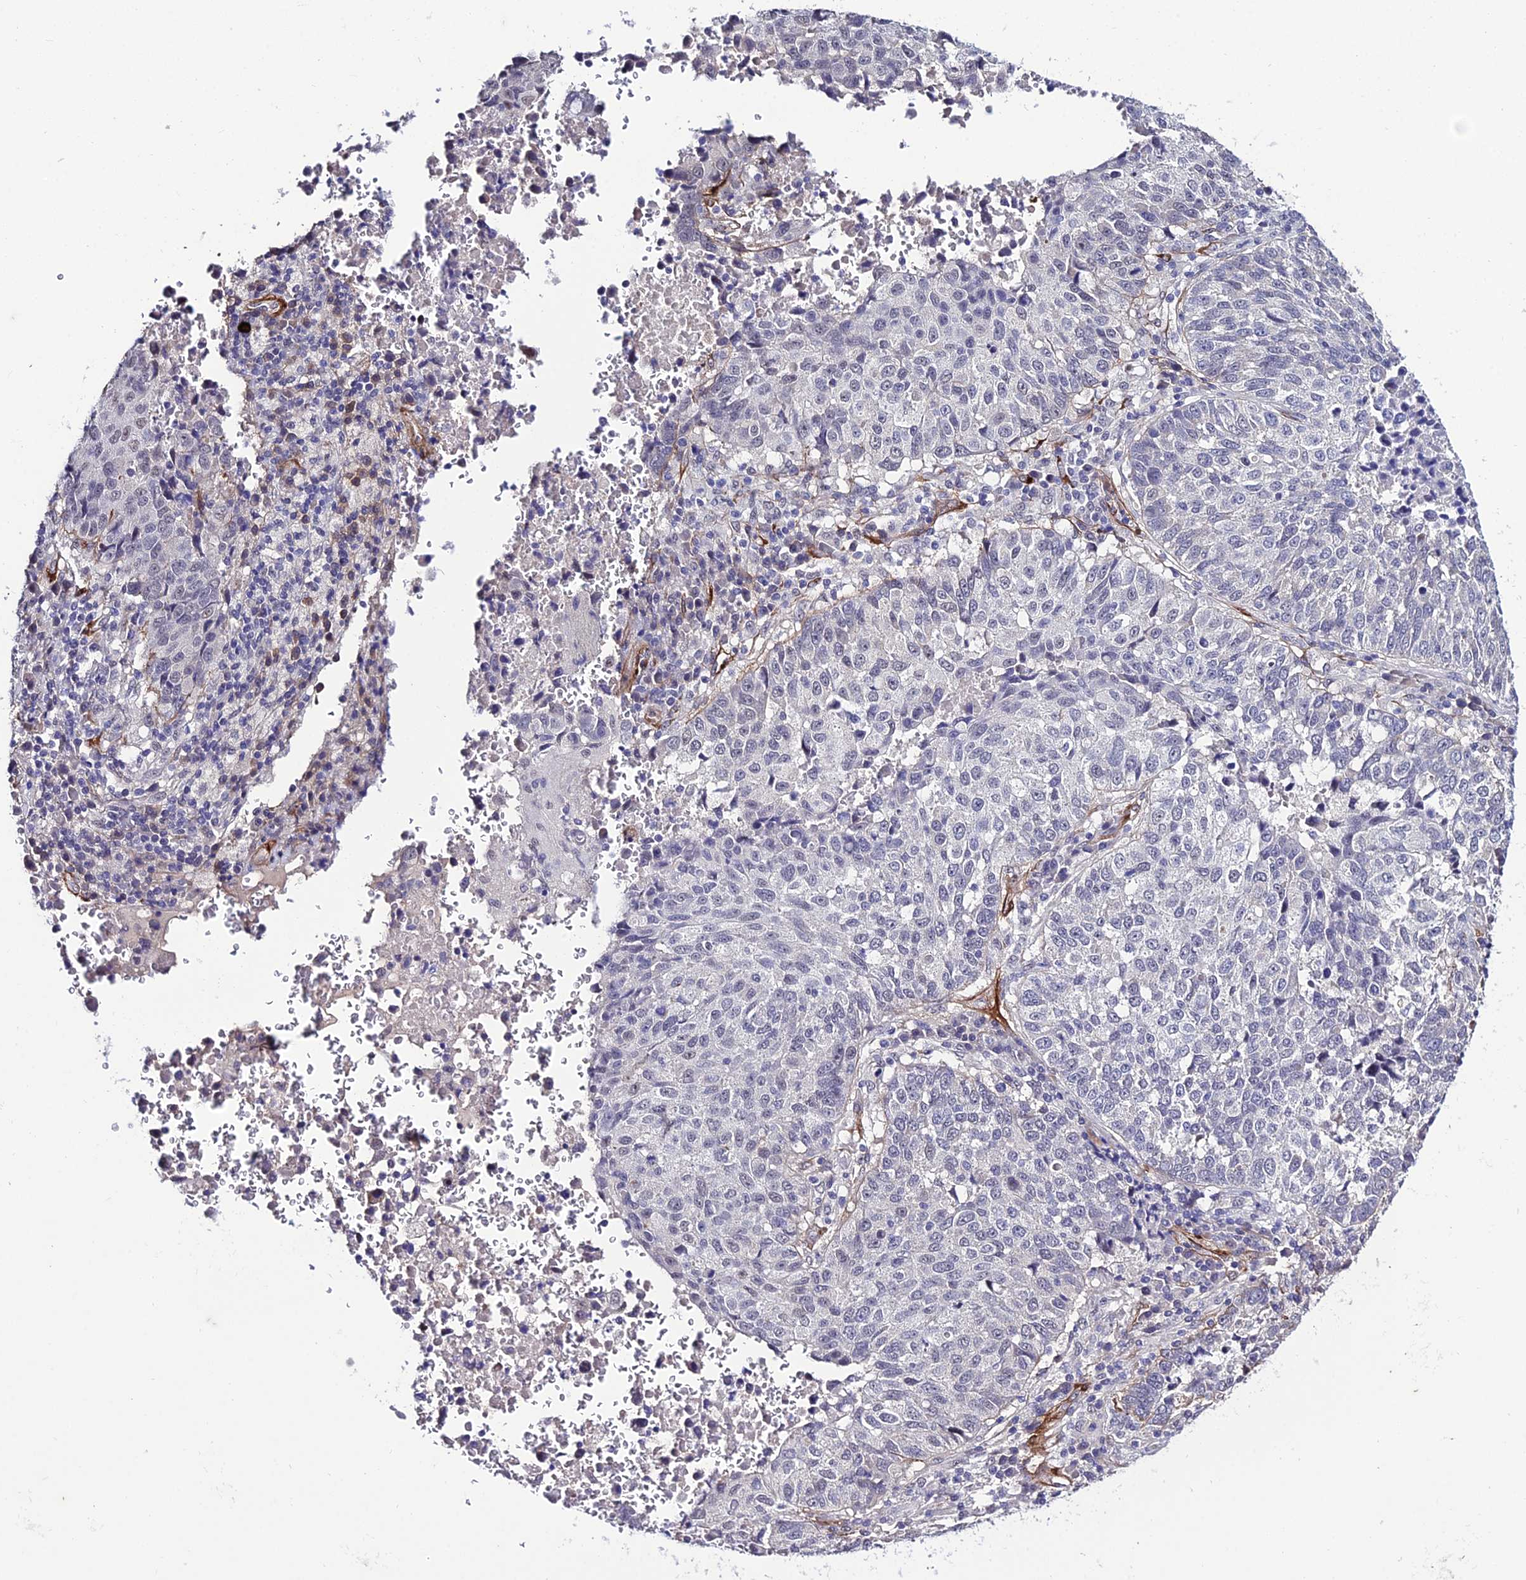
{"staining": {"intensity": "negative", "quantity": "none", "location": "none"}, "tissue": "lung cancer", "cell_type": "Tumor cells", "image_type": "cancer", "snomed": [{"axis": "morphology", "description": "Squamous cell carcinoma, NOS"}, {"axis": "topography", "description": "Lung"}], "caption": "Human lung cancer stained for a protein using immunohistochemistry shows no positivity in tumor cells.", "gene": "SYT15", "patient": {"sex": "male", "age": 73}}